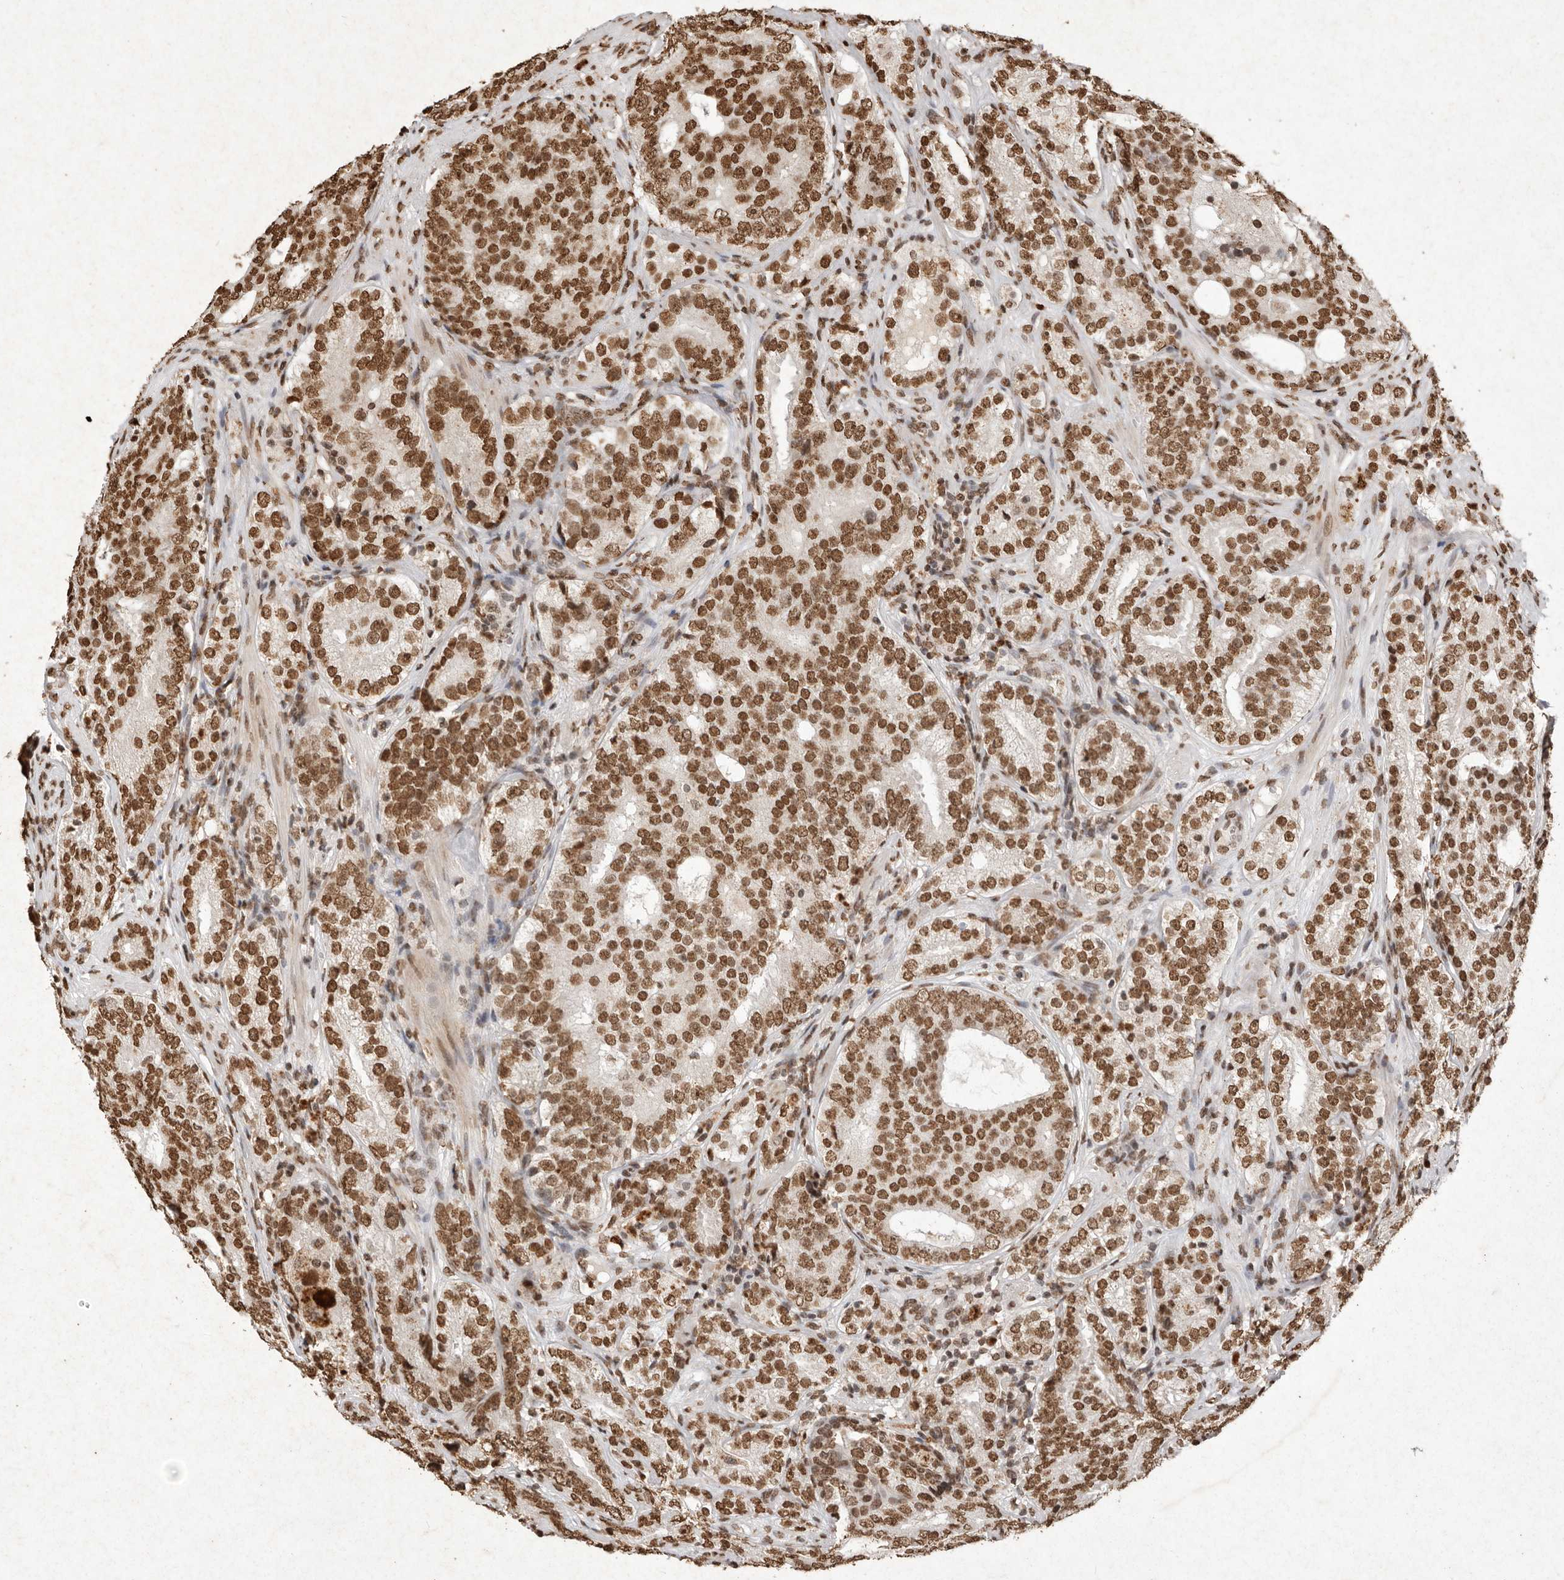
{"staining": {"intensity": "strong", "quantity": ">75%", "location": "nuclear"}, "tissue": "prostate cancer", "cell_type": "Tumor cells", "image_type": "cancer", "snomed": [{"axis": "morphology", "description": "Adenocarcinoma, High grade"}, {"axis": "topography", "description": "Prostate"}], "caption": "Immunohistochemical staining of prostate adenocarcinoma (high-grade) displays high levels of strong nuclear protein staining in approximately >75% of tumor cells.", "gene": "NKX3-2", "patient": {"sex": "male", "age": 56}}